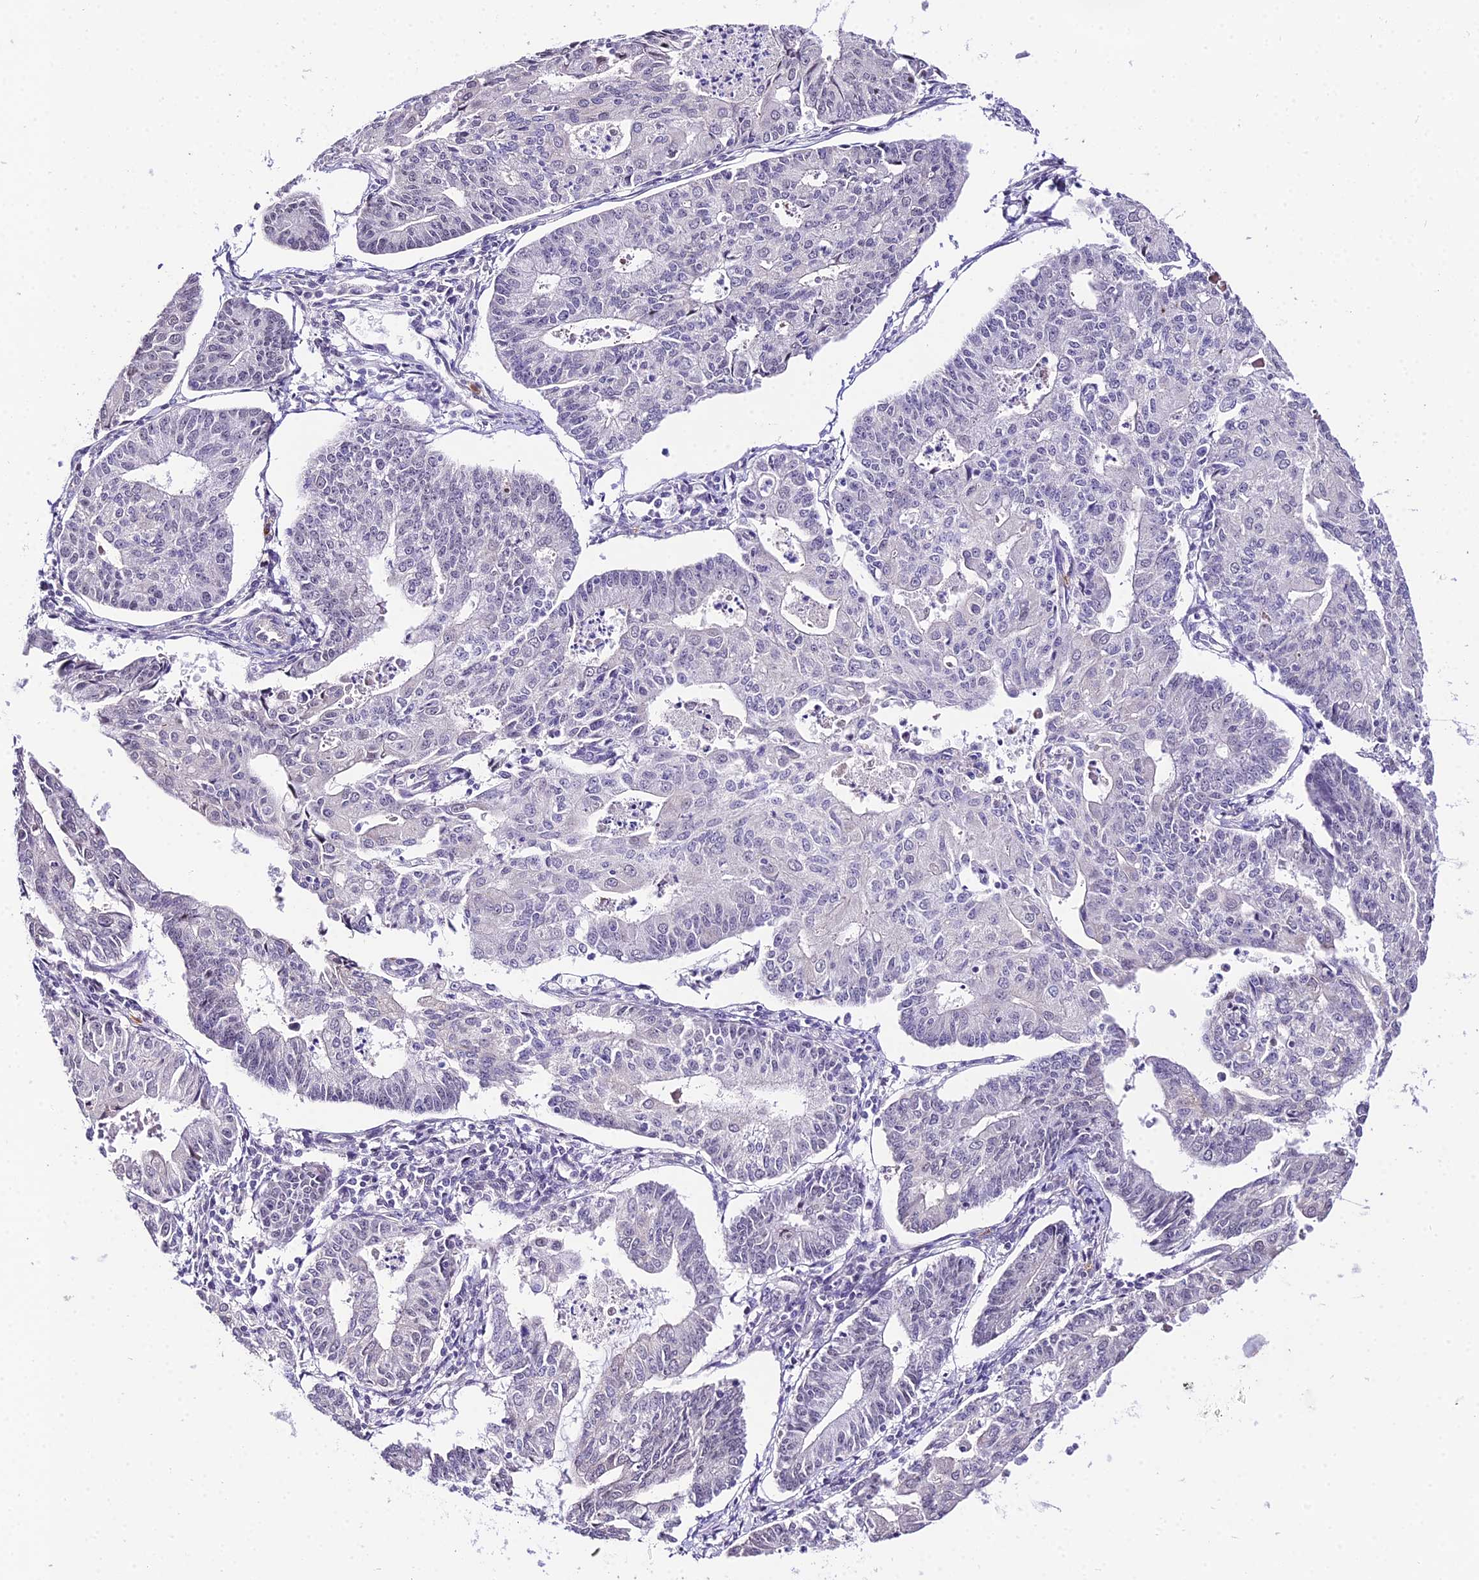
{"staining": {"intensity": "negative", "quantity": "none", "location": "none"}, "tissue": "endometrial cancer", "cell_type": "Tumor cells", "image_type": "cancer", "snomed": [{"axis": "morphology", "description": "Adenocarcinoma, NOS"}, {"axis": "topography", "description": "Endometrium"}], "caption": "Immunohistochemistry histopathology image of neoplastic tissue: human adenocarcinoma (endometrial) stained with DAB shows no significant protein staining in tumor cells.", "gene": "POLR2I", "patient": {"sex": "female", "age": 56}}